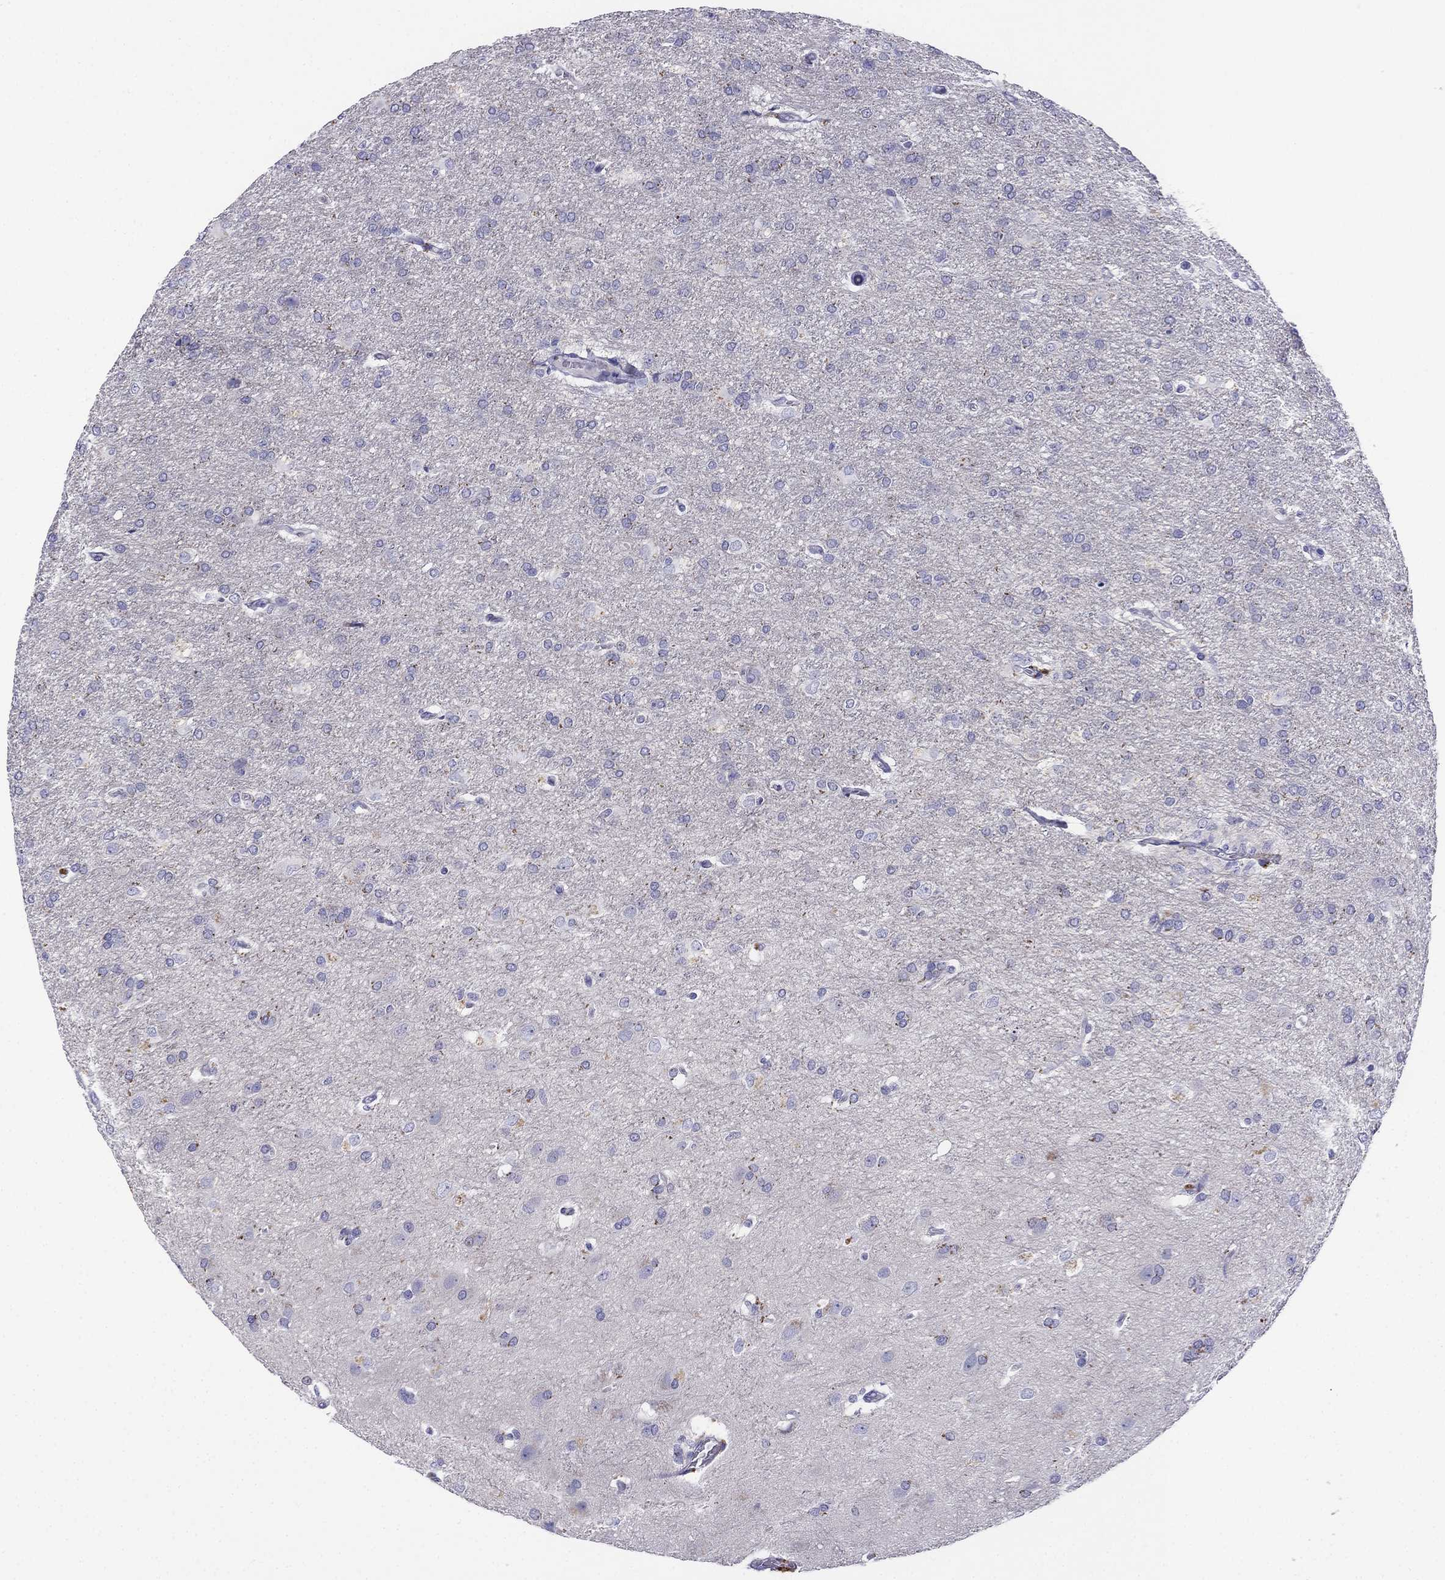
{"staining": {"intensity": "negative", "quantity": "none", "location": "none"}, "tissue": "glioma", "cell_type": "Tumor cells", "image_type": "cancer", "snomed": [{"axis": "morphology", "description": "Glioma, malignant, High grade"}, {"axis": "topography", "description": "Brain"}], "caption": "Tumor cells are negative for brown protein staining in glioma. (DAB (3,3'-diaminobenzidine) IHC with hematoxylin counter stain).", "gene": "ALOXE3", "patient": {"sex": "male", "age": 68}}